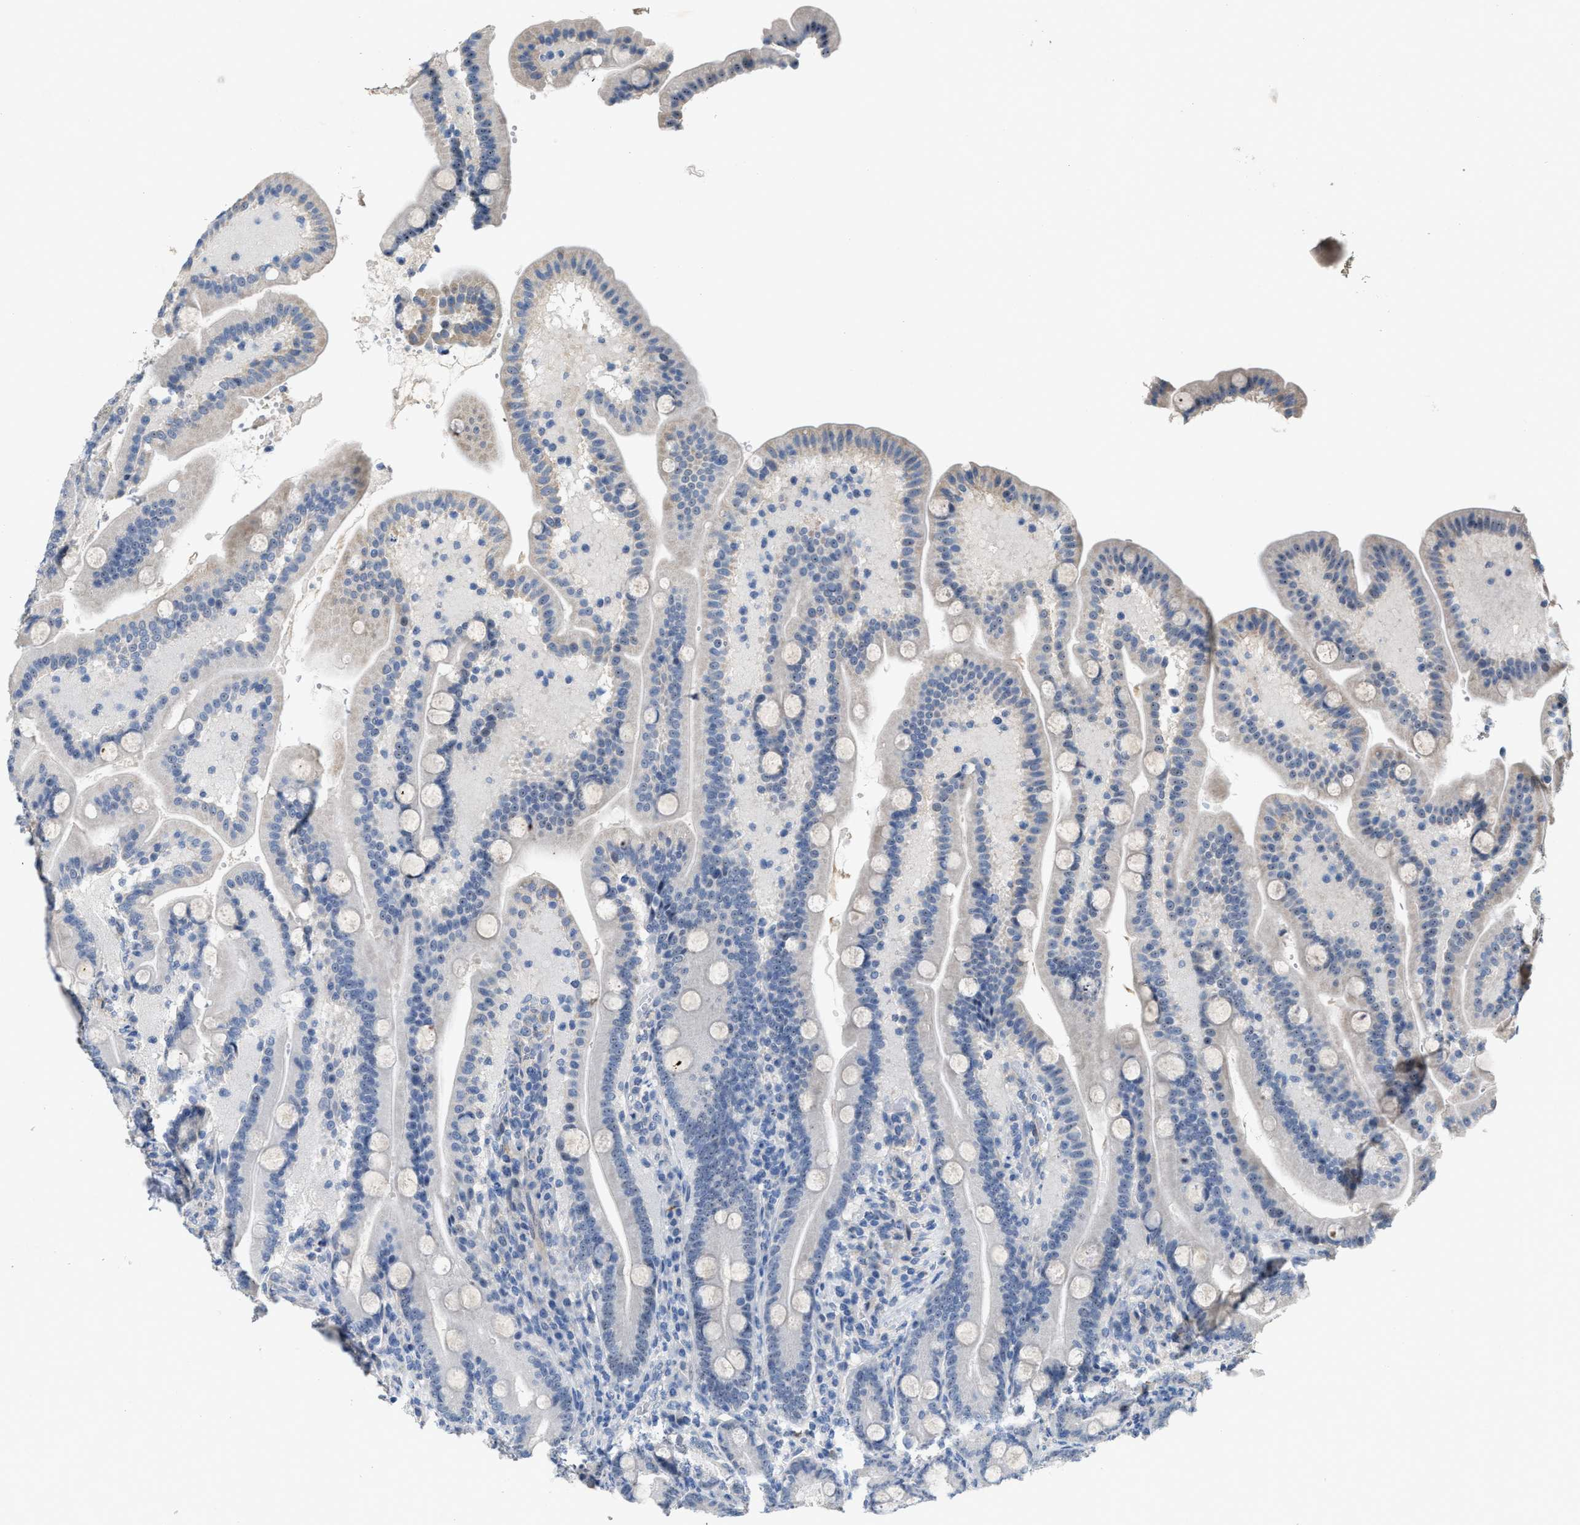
{"staining": {"intensity": "weak", "quantity": "25%-75%", "location": "nuclear"}, "tissue": "duodenum", "cell_type": "Glandular cells", "image_type": "normal", "snomed": [{"axis": "morphology", "description": "Normal tissue, NOS"}, {"axis": "topography", "description": "Duodenum"}], "caption": "IHC (DAB) staining of unremarkable duodenum reveals weak nuclear protein positivity in approximately 25%-75% of glandular cells.", "gene": "ZNF783", "patient": {"sex": "male", "age": 54}}